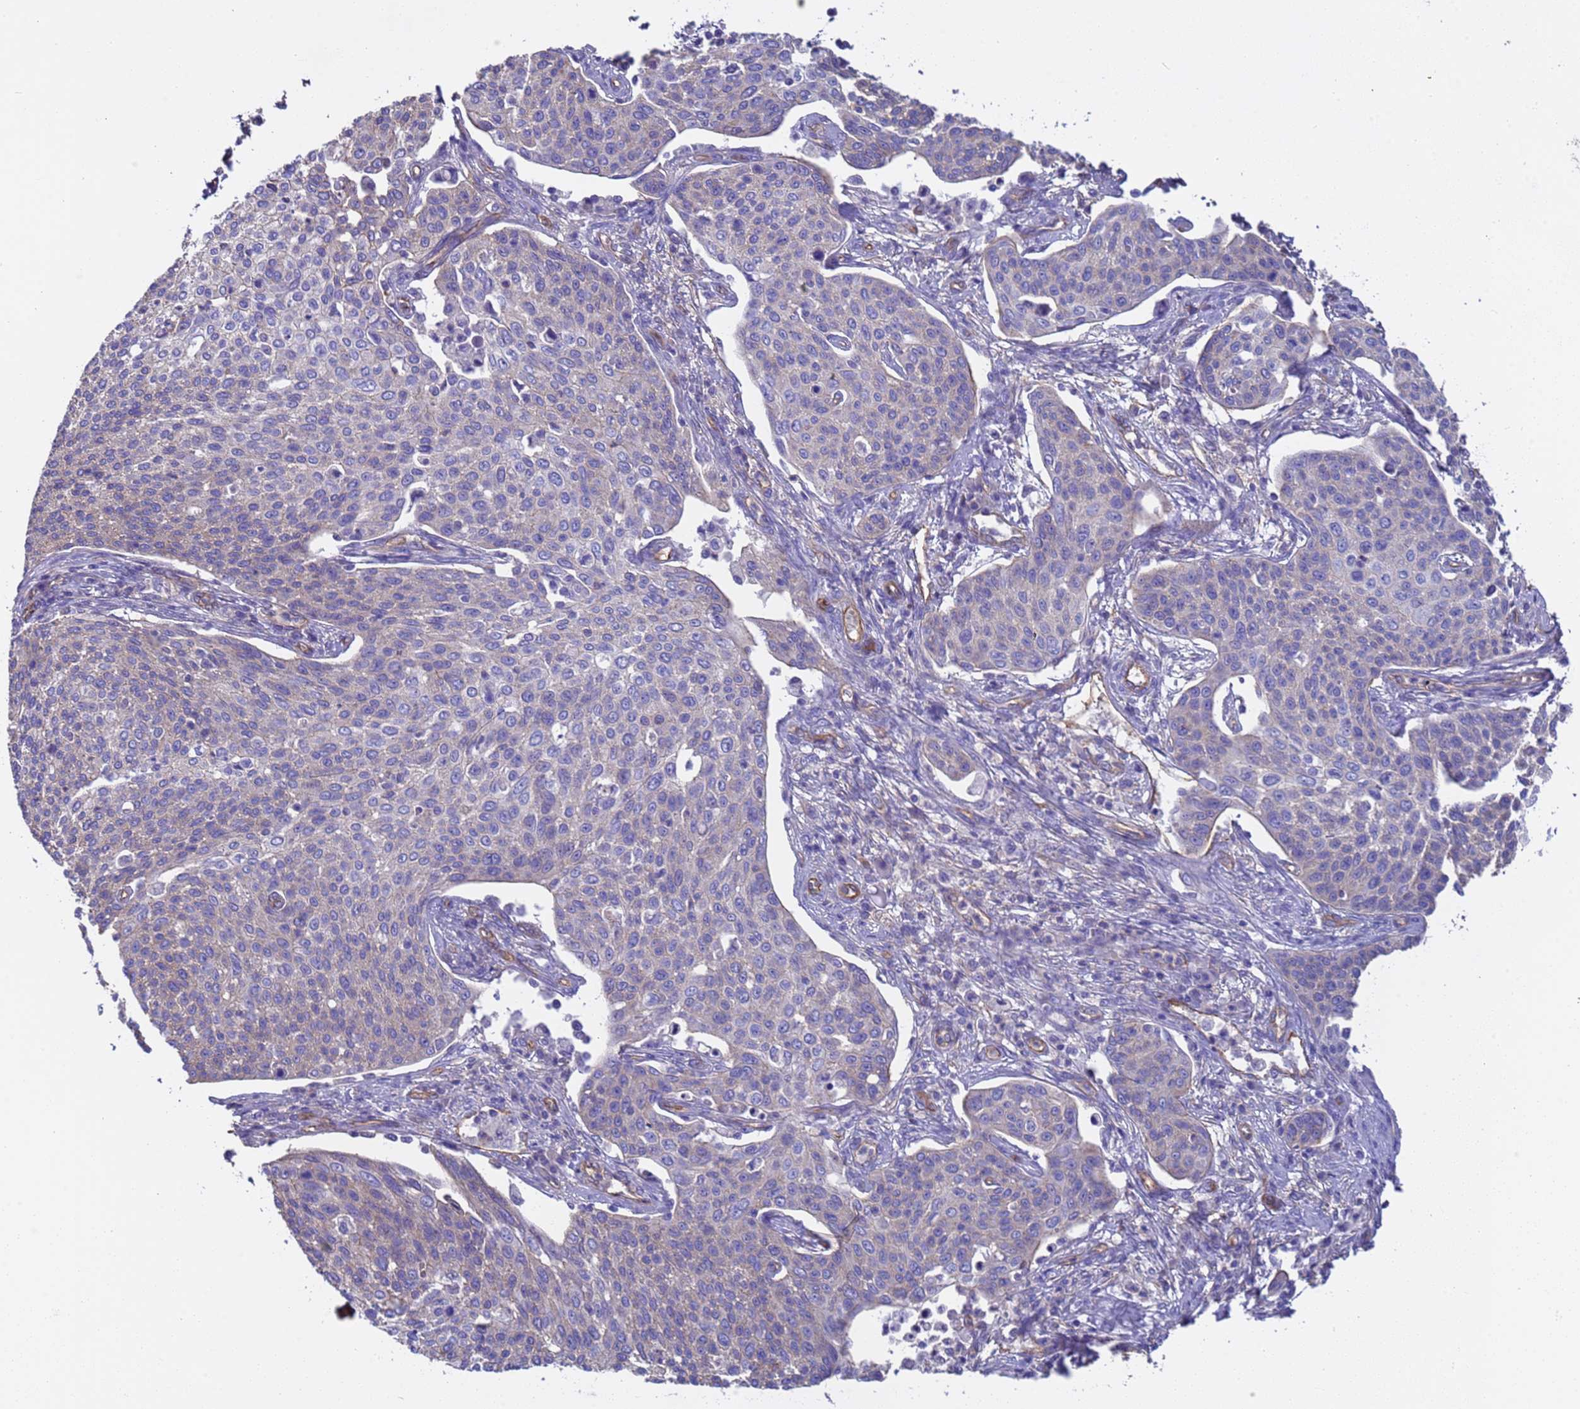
{"staining": {"intensity": "negative", "quantity": "none", "location": "none"}, "tissue": "cervical cancer", "cell_type": "Tumor cells", "image_type": "cancer", "snomed": [{"axis": "morphology", "description": "Squamous cell carcinoma, NOS"}, {"axis": "topography", "description": "Cervix"}], "caption": "A photomicrograph of human cervical cancer is negative for staining in tumor cells.", "gene": "ZNF248", "patient": {"sex": "female", "age": 34}}